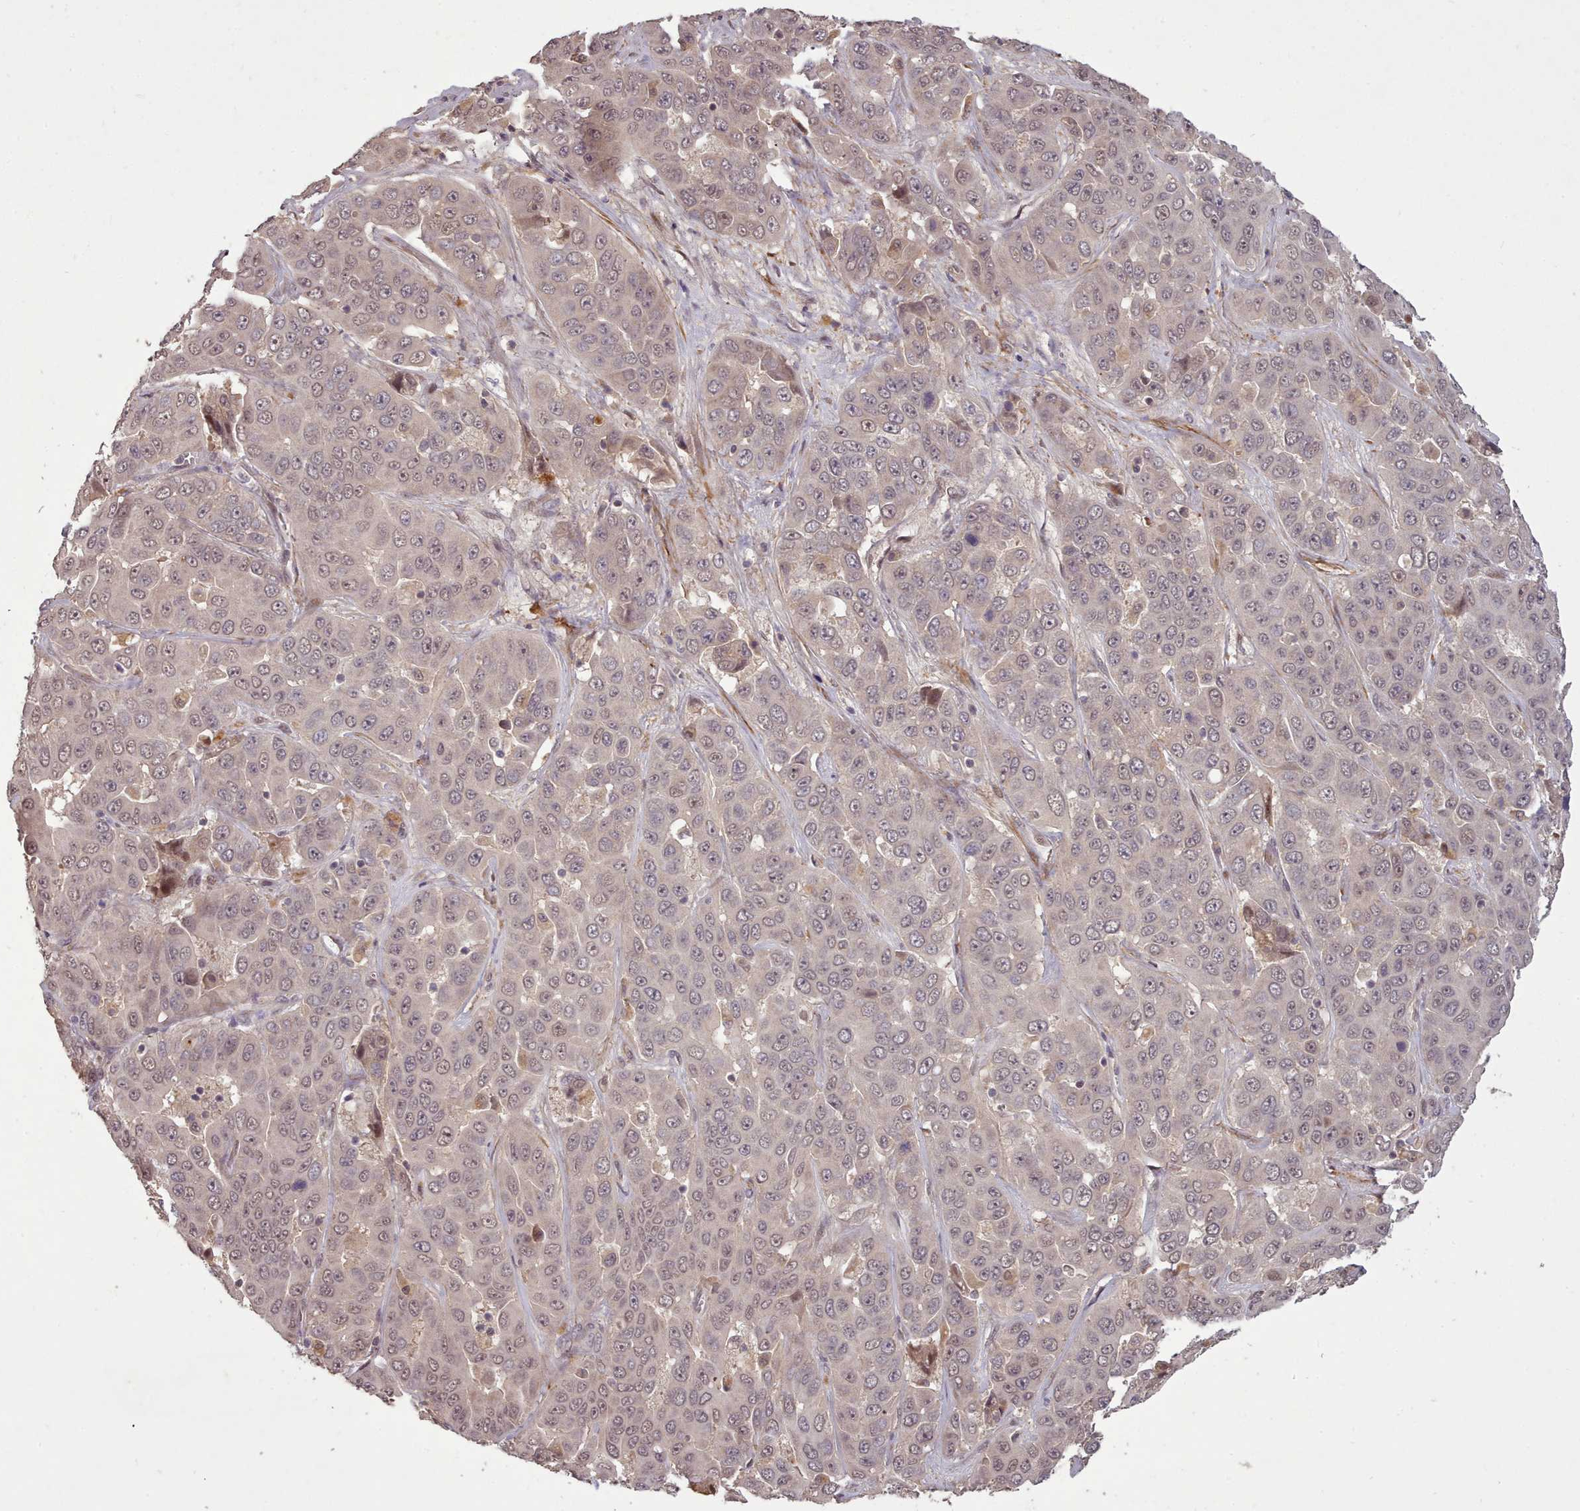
{"staining": {"intensity": "moderate", "quantity": "<25%", "location": "nuclear"}, "tissue": "liver cancer", "cell_type": "Tumor cells", "image_type": "cancer", "snomed": [{"axis": "morphology", "description": "Cholangiocarcinoma"}, {"axis": "topography", "description": "Liver"}], "caption": "Immunohistochemistry micrograph of neoplastic tissue: liver cancer stained using immunohistochemistry demonstrates low levels of moderate protein expression localized specifically in the nuclear of tumor cells, appearing as a nuclear brown color.", "gene": "CDC6", "patient": {"sex": "female", "age": 52}}